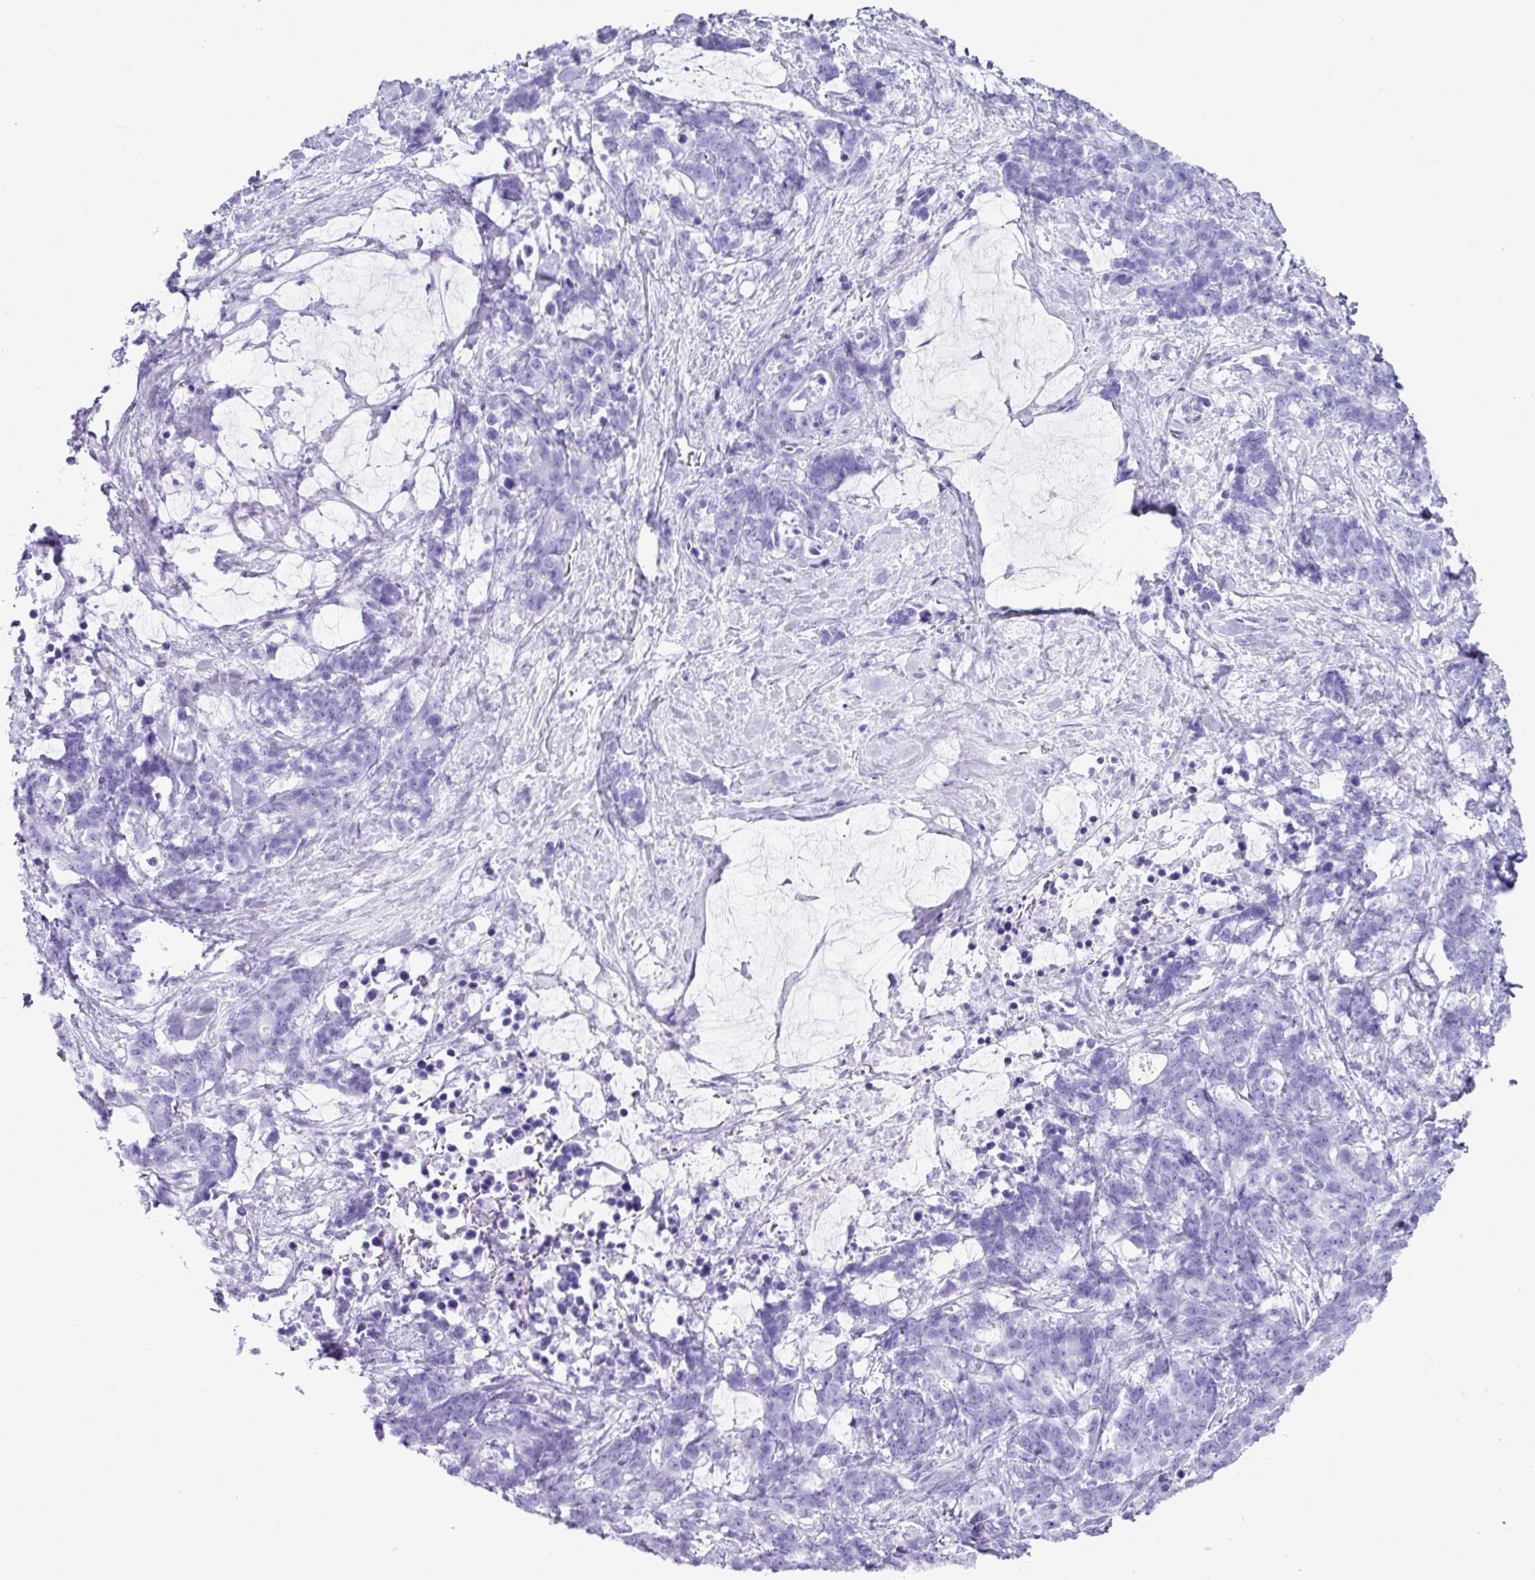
{"staining": {"intensity": "negative", "quantity": "none", "location": "none"}, "tissue": "stomach cancer", "cell_type": "Tumor cells", "image_type": "cancer", "snomed": [{"axis": "morphology", "description": "Normal tissue, NOS"}, {"axis": "morphology", "description": "Adenocarcinoma, NOS"}, {"axis": "topography", "description": "Stomach"}], "caption": "Stomach cancer was stained to show a protein in brown. There is no significant expression in tumor cells.", "gene": "RGS21", "patient": {"sex": "female", "age": 64}}